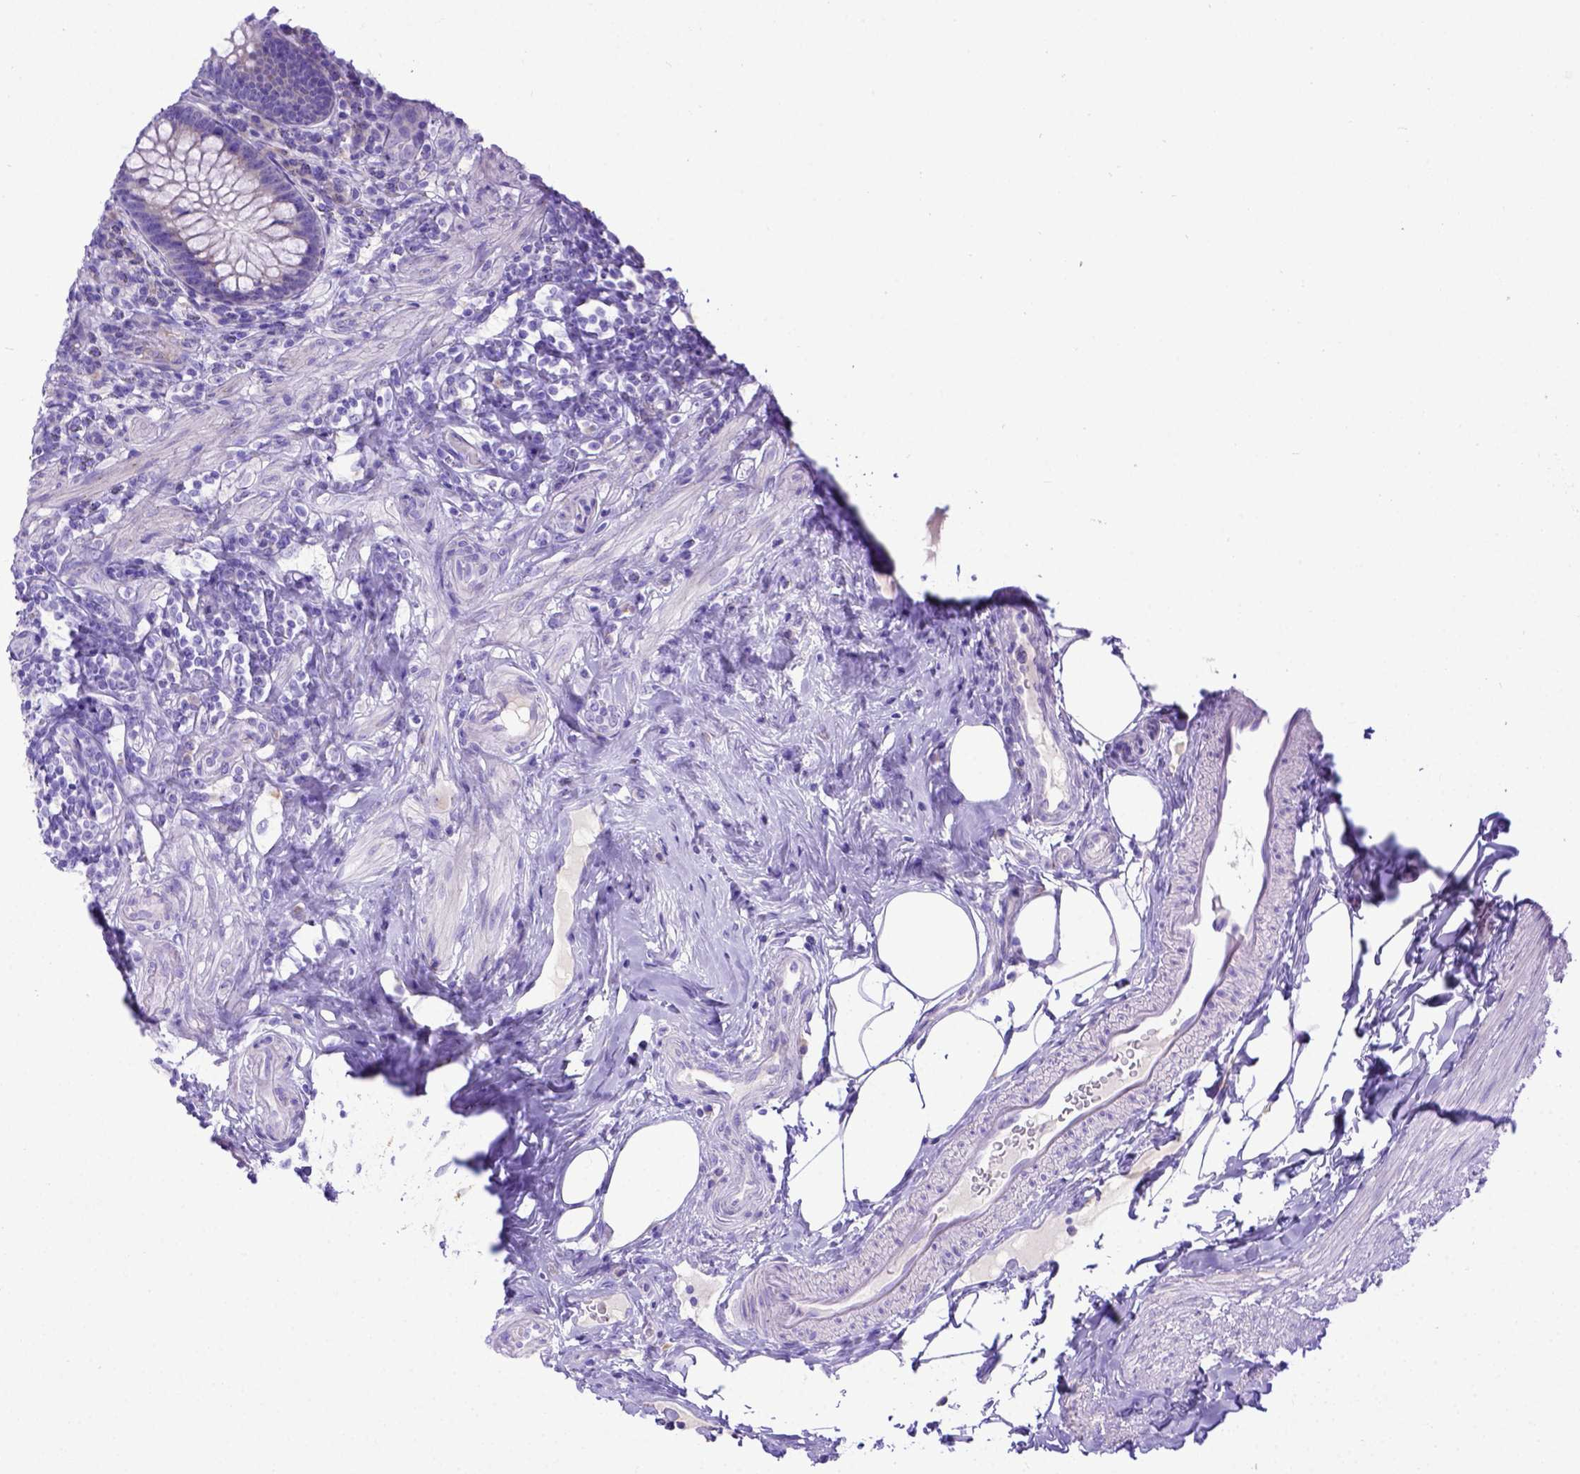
{"staining": {"intensity": "negative", "quantity": "none", "location": "none"}, "tissue": "appendix", "cell_type": "Glandular cells", "image_type": "normal", "snomed": [{"axis": "morphology", "description": "Normal tissue, NOS"}, {"axis": "topography", "description": "Appendix"}], "caption": "Immunohistochemistry micrograph of normal appendix: appendix stained with DAB (3,3'-diaminobenzidine) displays no significant protein expression in glandular cells.", "gene": "CFAP300", "patient": {"sex": "male", "age": 47}}